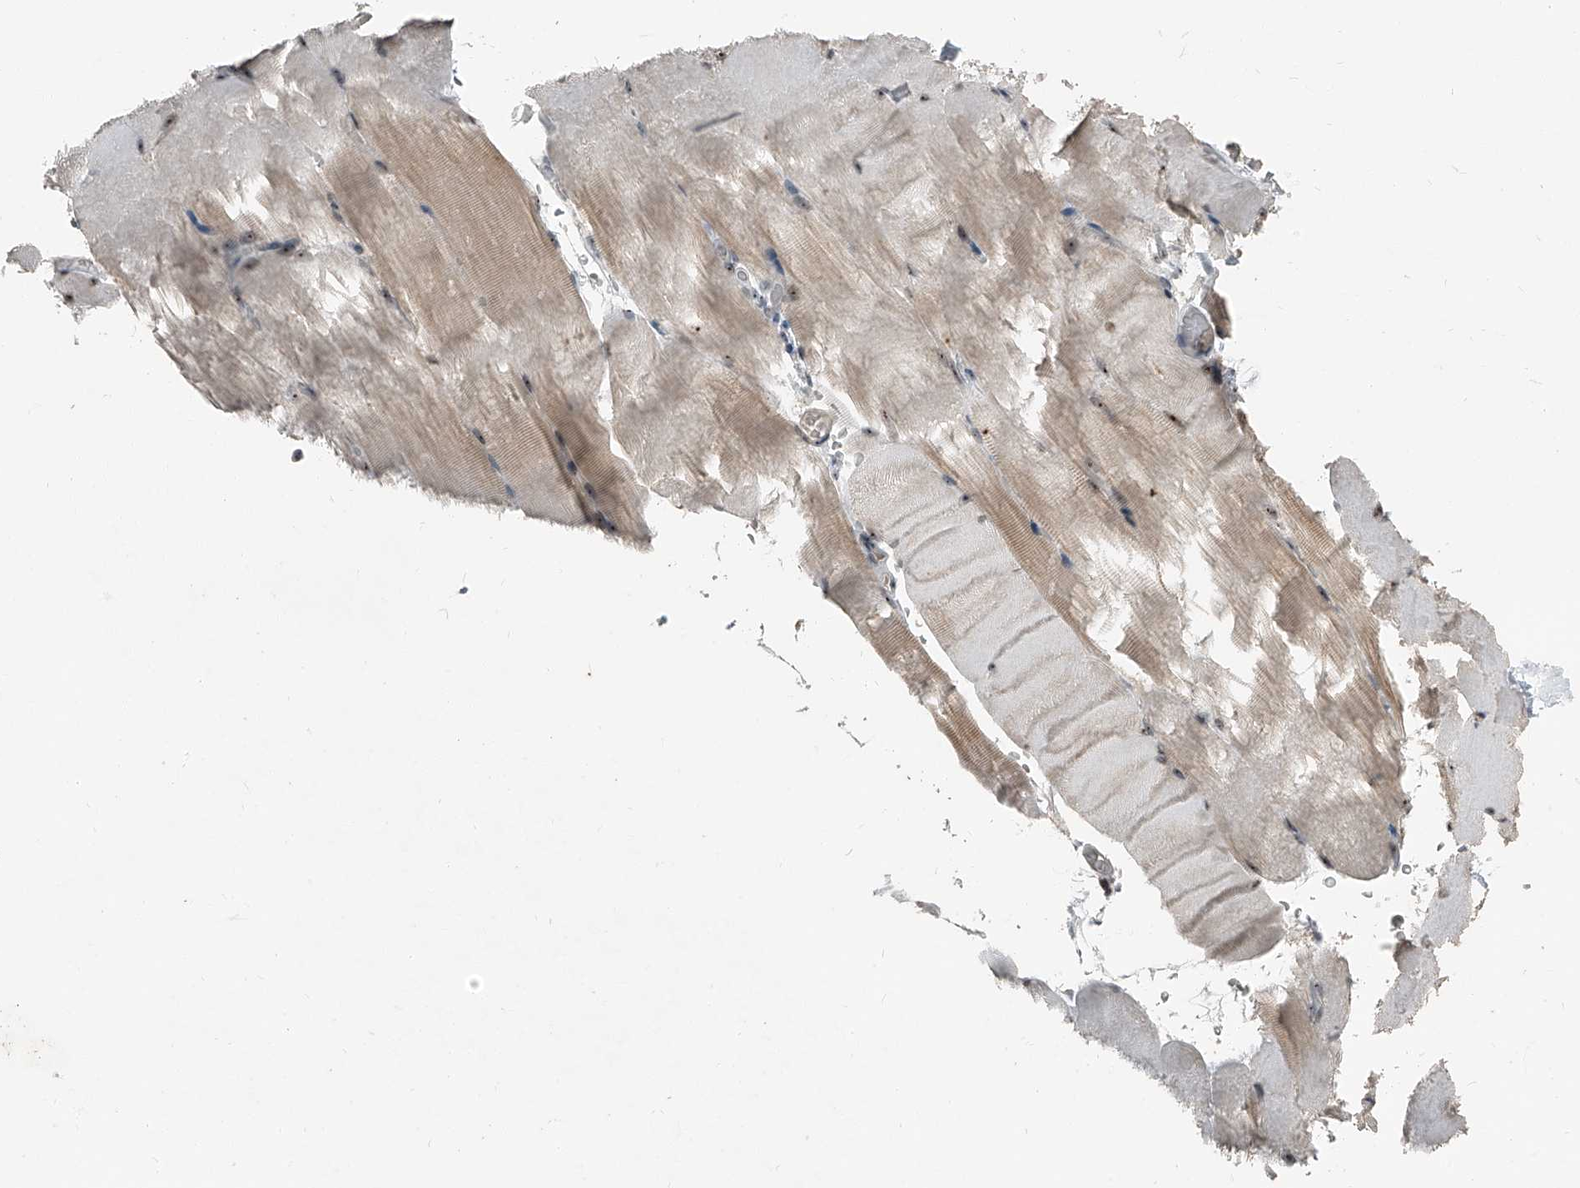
{"staining": {"intensity": "moderate", "quantity": "25%-75%", "location": "cytoplasmic/membranous,nuclear"}, "tissue": "skeletal muscle", "cell_type": "Myocytes", "image_type": "normal", "snomed": [{"axis": "morphology", "description": "Normal tissue, NOS"}, {"axis": "topography", "description": "Skeletal muscle"}, {"axis": "topography", "description": "Parathyroid gland"}], "caption": "Immunohistochemistry (IHC) of benign skeletal muscle exhibits medium levels of moderate cytoplasmic/membranous,nuclear expression in about 25%-75% of myocytes.", "gene": "TCOF1", "patient": {"sex": "female", "age": 37}}